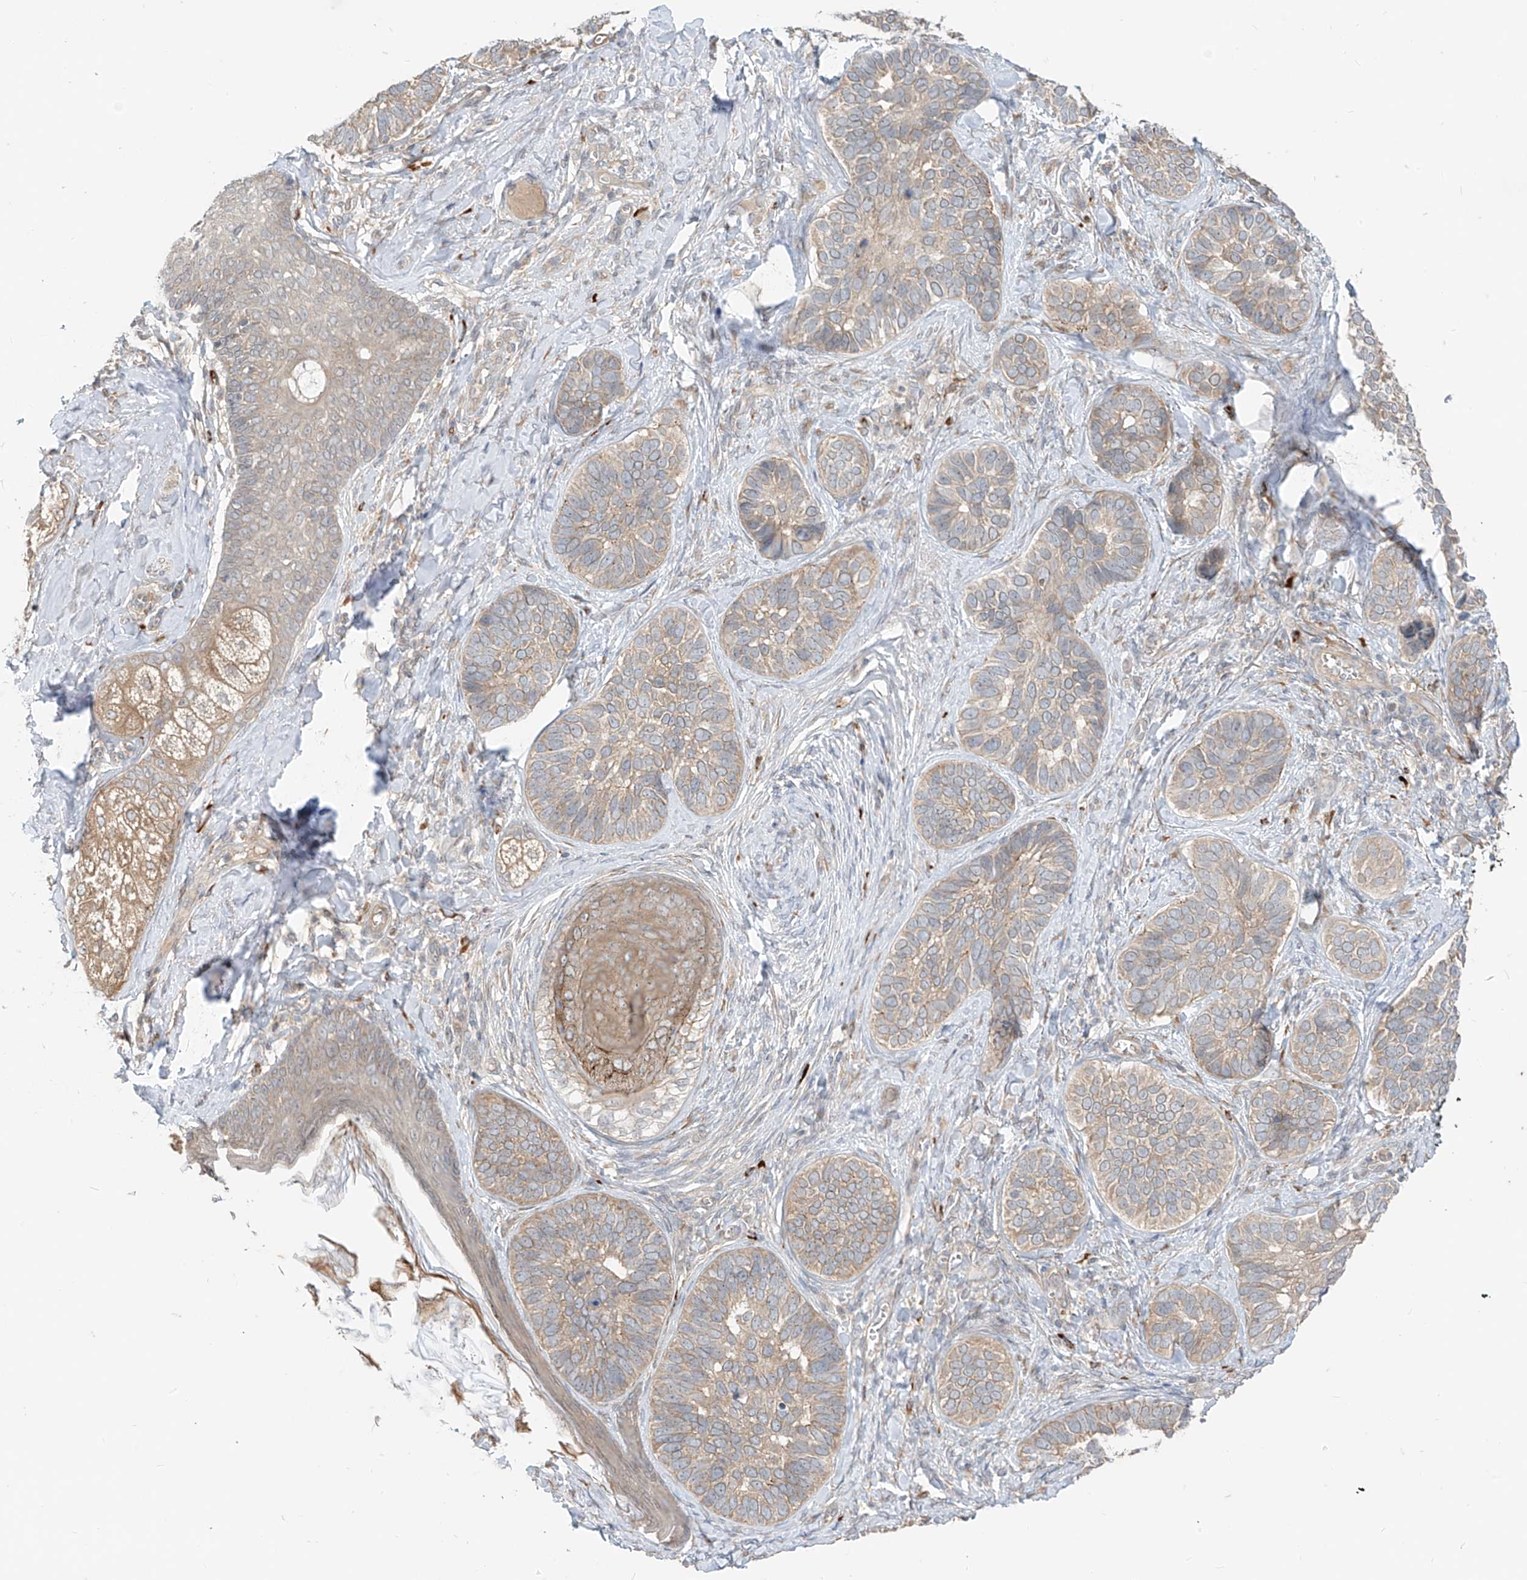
{"staining": {"intensity": "weak", "quantity": "25%-75%", "location": "cytoplasmic/membranous"}, "tissue": "skin cancer", "cell_type": "Tumor cells", "image_type": "cancer", "snomed": [{"axis": "morphology", "description": "Basal cell carcinoma"}, {"axis": "topography", "description": "Skin"}], "caption": "A high-resolution image shows IHC staining of skin cancer, which displays weak cytoplasmic/membranous positivity in approximately 25%-75% of tumor cells.", "gene": "MTUS2", "patient": {"sex": "male", "age": 62}}